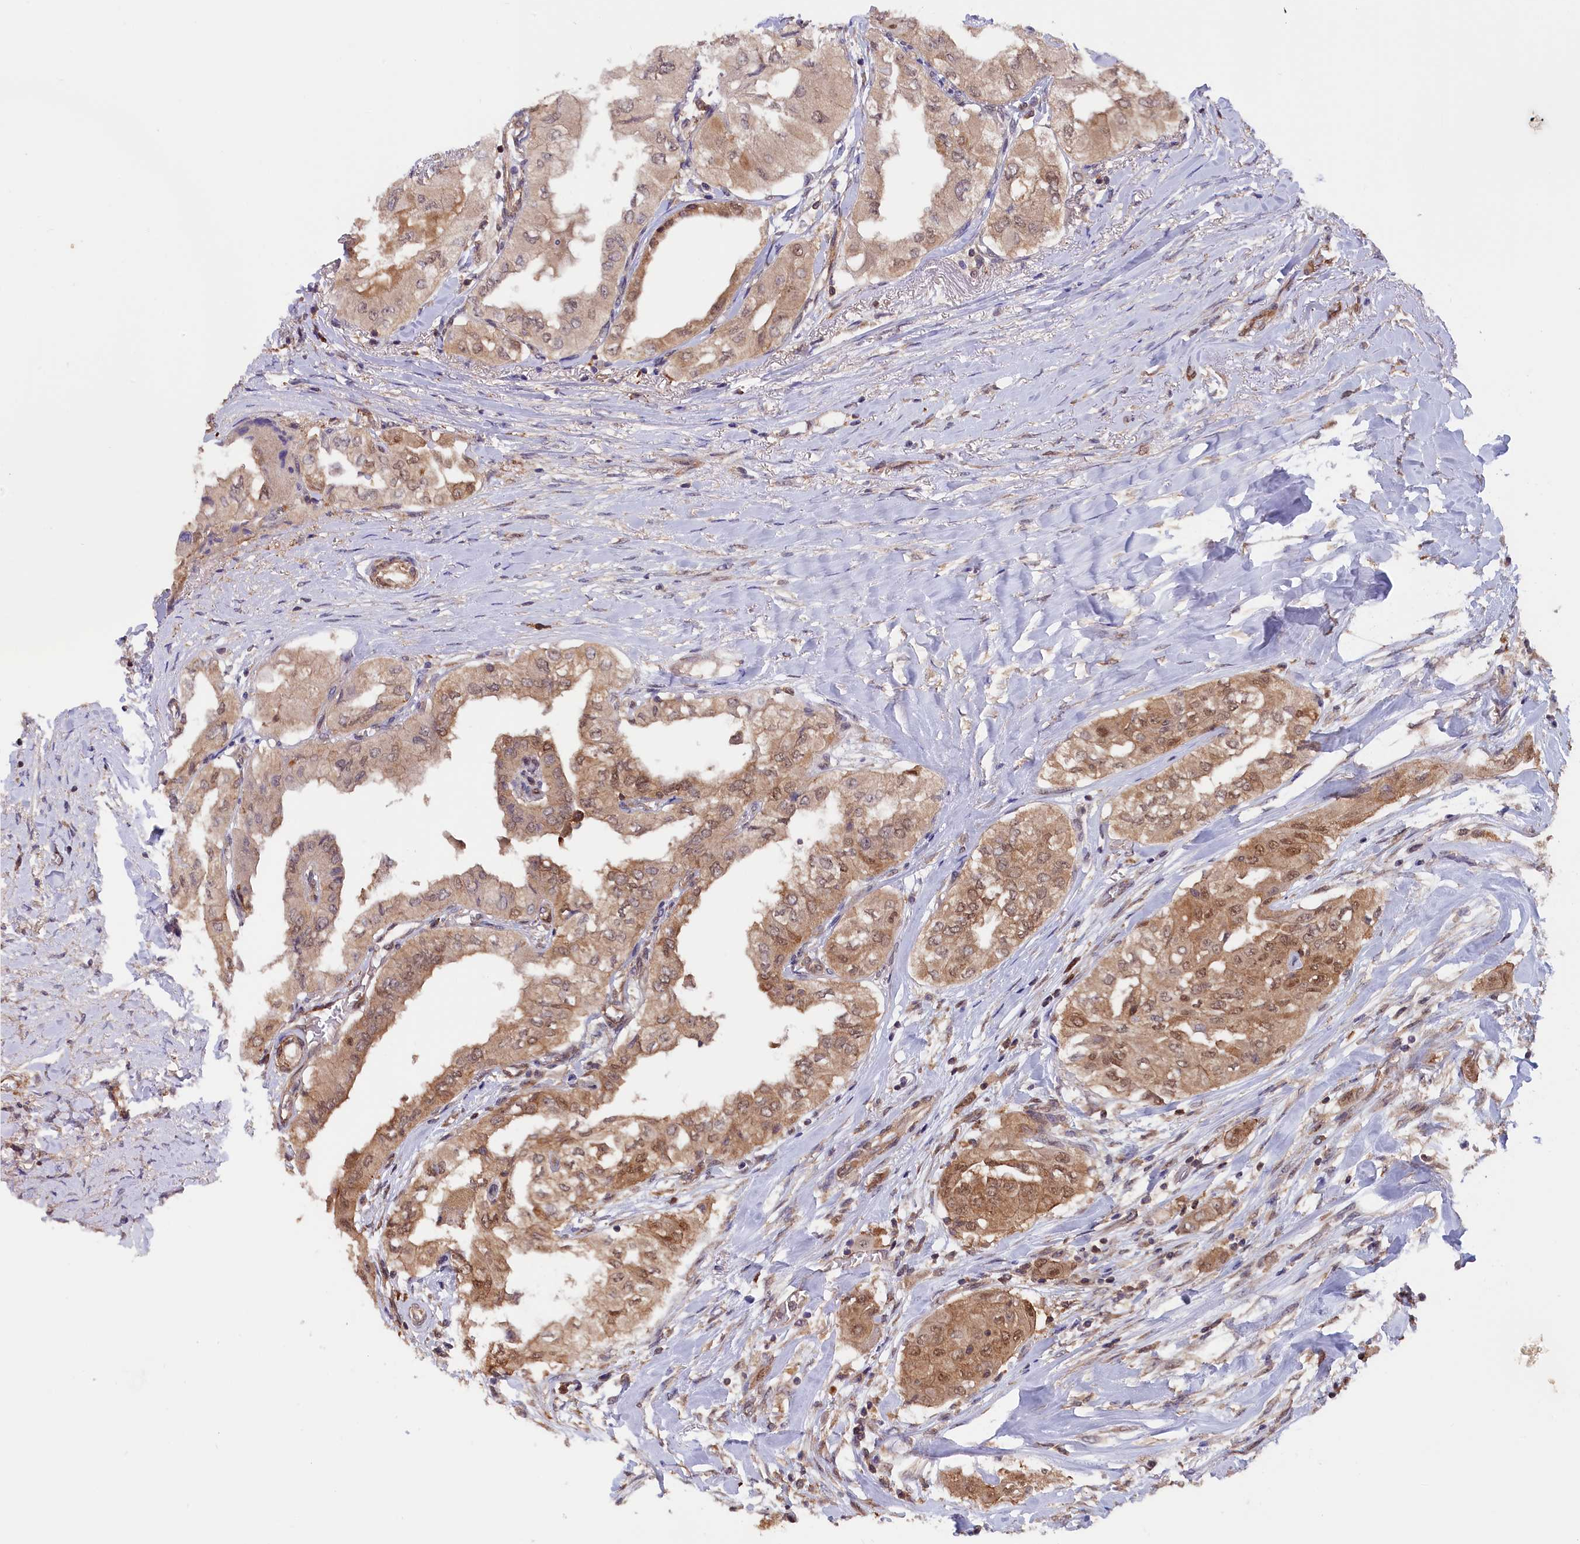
{"staining": {"intensity": "moderate", "quantity": ">75%", "location": "cytoplasmic/membranous,nuclear"}, "tissue": "thyroid cancer", "cell_type": "Tumor cells", "image_type": "cancer", "snomed": [{"axis": "morphology", "description": "Papillary adenocarcinoma, NOS"}, {"axis": "topography", "description": "Thyroid gland"}], "caption": "The photomicrograph reveals a brown stain indicating the presence of a protein in the cytoplasmic/membranous and nuclear of tumor cells in thyroid cancer.", "gene": "JPT2", "patient": {"sex": "female", "age": 59}}